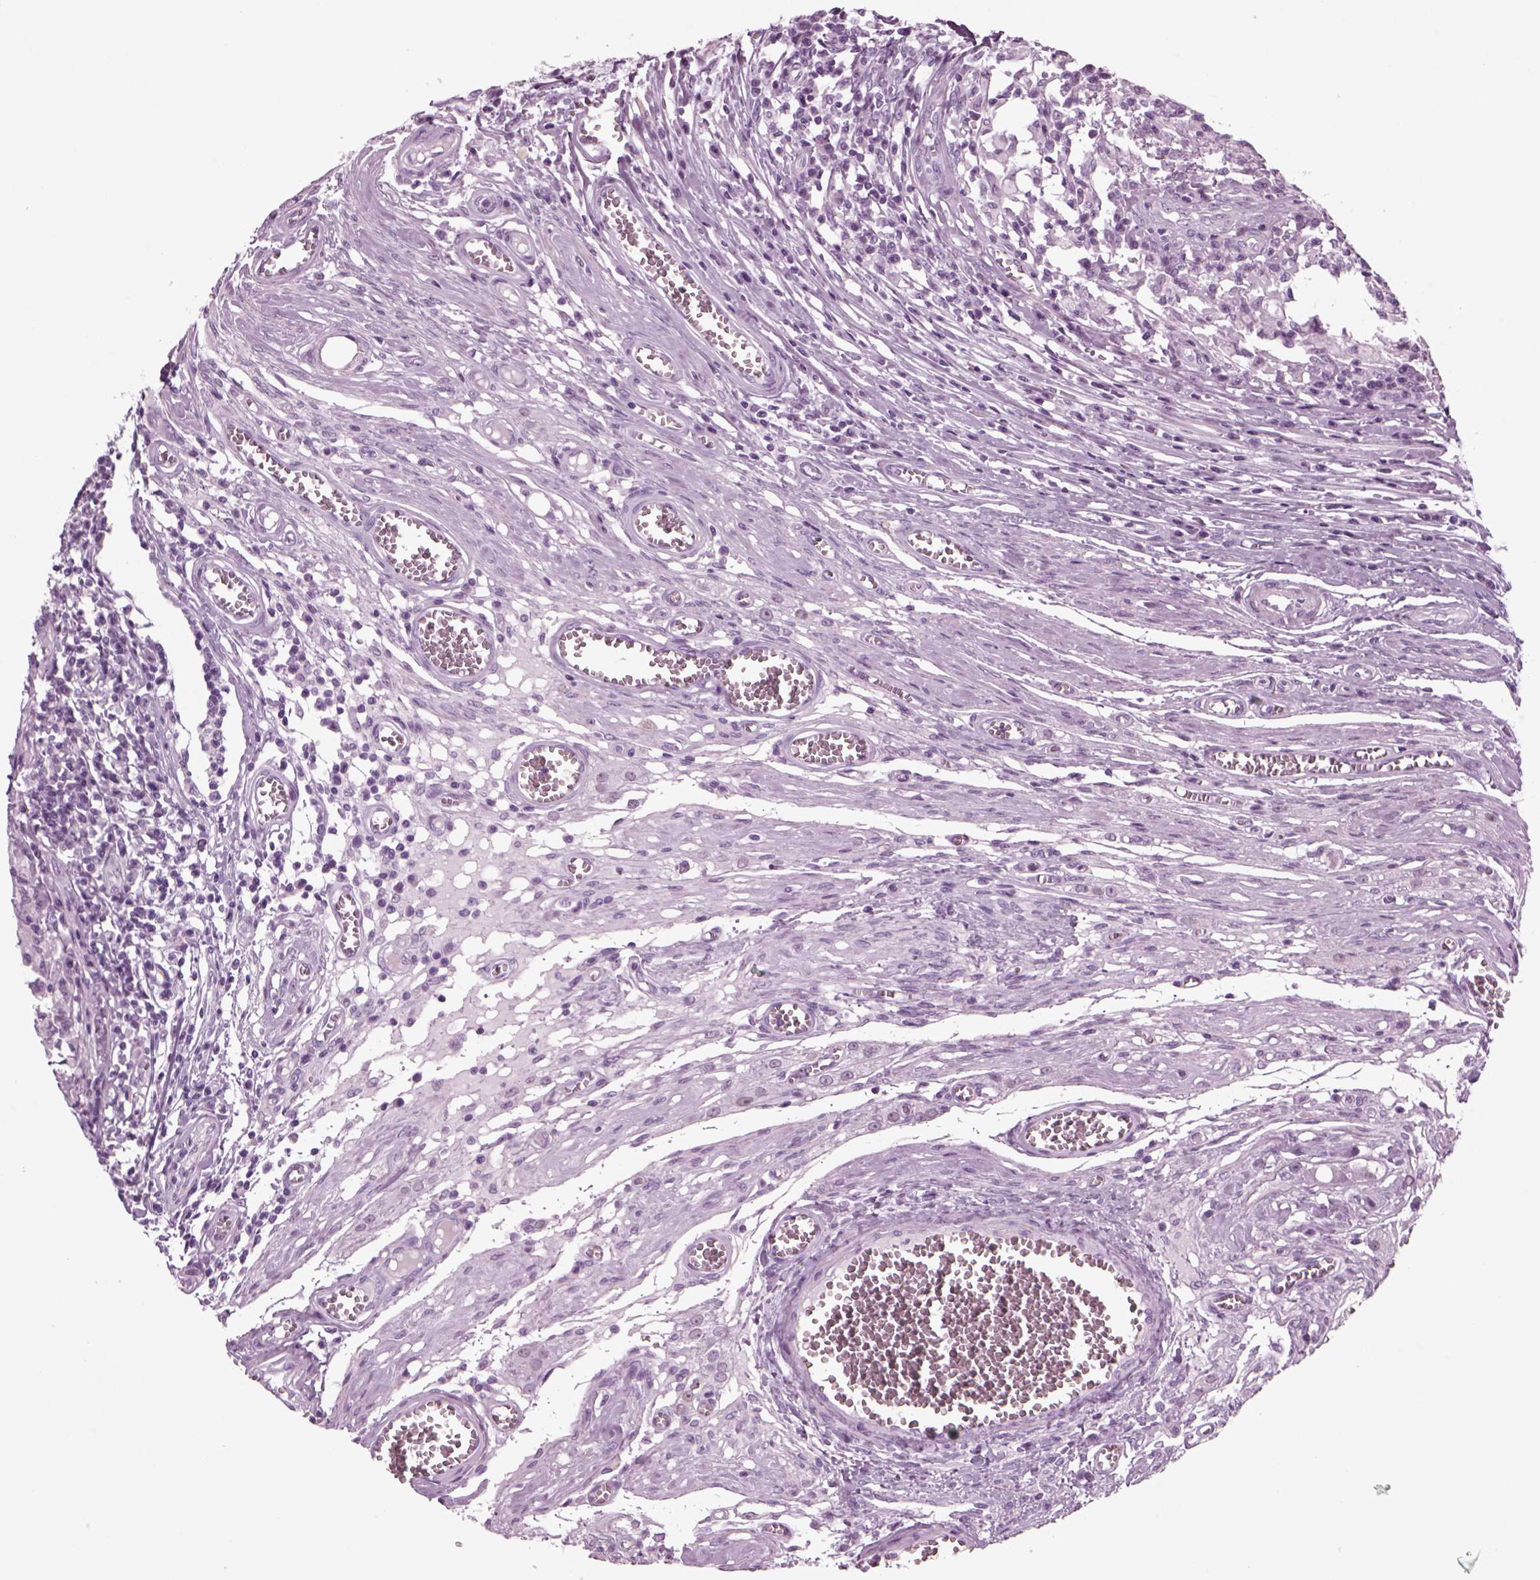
{"staining": {"intensity": "negative", "quantity": "none", "location": "none"}, "tissue": "testis cancer", "cell_type": "Tumor cells", "image_type": "cancer", "snomed": [{"axis": "morphology", "description": "Carcinoma, Embryonal, NOS"}, {"axis": "topography", "description": "Testis"}], "caption": "Human testis cancer (embryonal carcinoma) stained for a protein using immunohistochemistry displays no expression in tumor cells.", "gene": "FAM24A", "patient": {"sex": "male", "age": 36}}